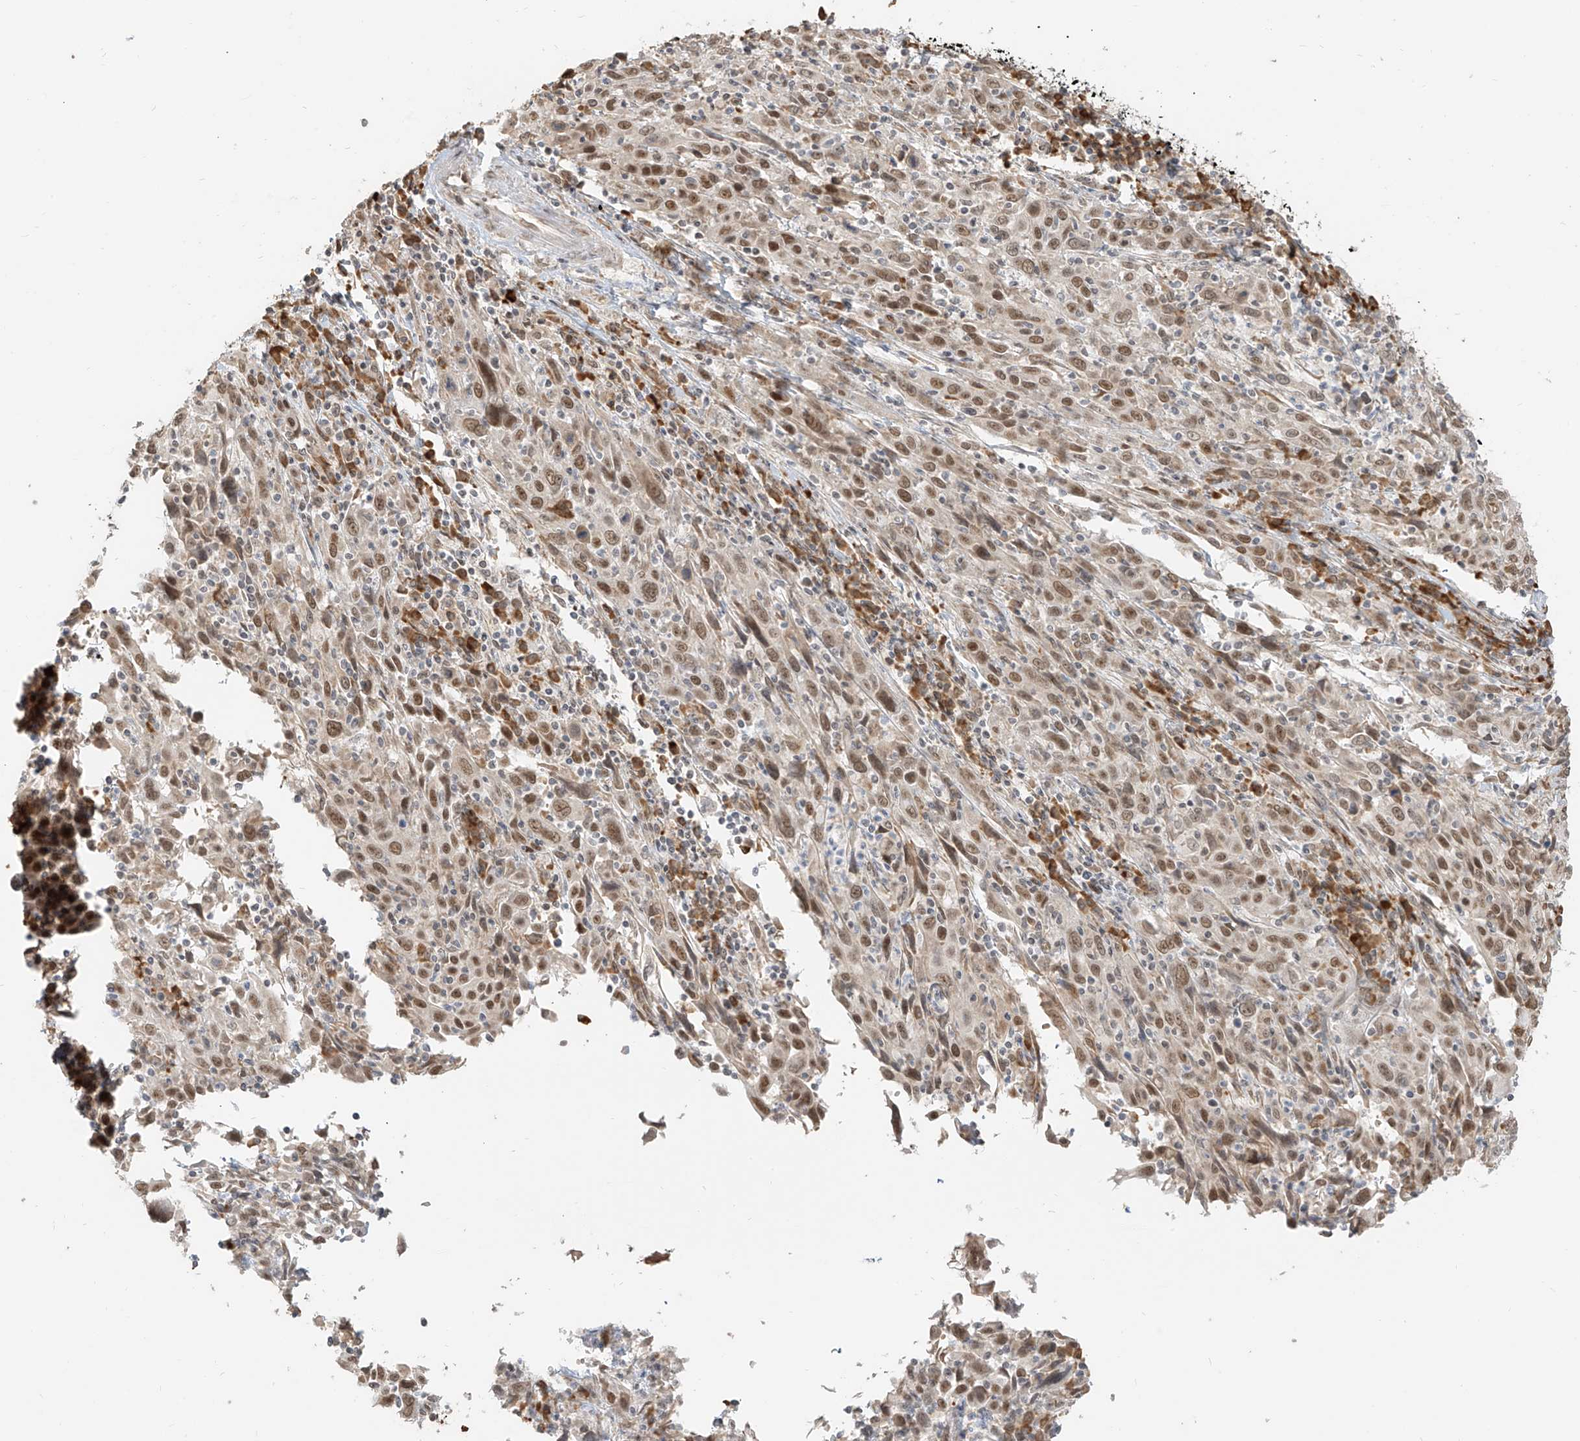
{"staining": {"intensity": "moderate", "quantity": ">75%", "location": "nuclear"}, "tissue": "cervical cancer", "cell_type": "Tumor cells", "image_type": "cancer", "snomed": [{"axis": "morphology", "description": "Squamous cell carcinoma, NOS"}, {"axis": "topography", "description": "Cervix"}], "caption": "Human cervical squamous cell carcinoma stained with a brown dye demonstrates moderate nuclear positive expression in approximately >75% of tumor cells.", "gene": "ZMYM2", "patient": {"sex": "female", "age": 46}}